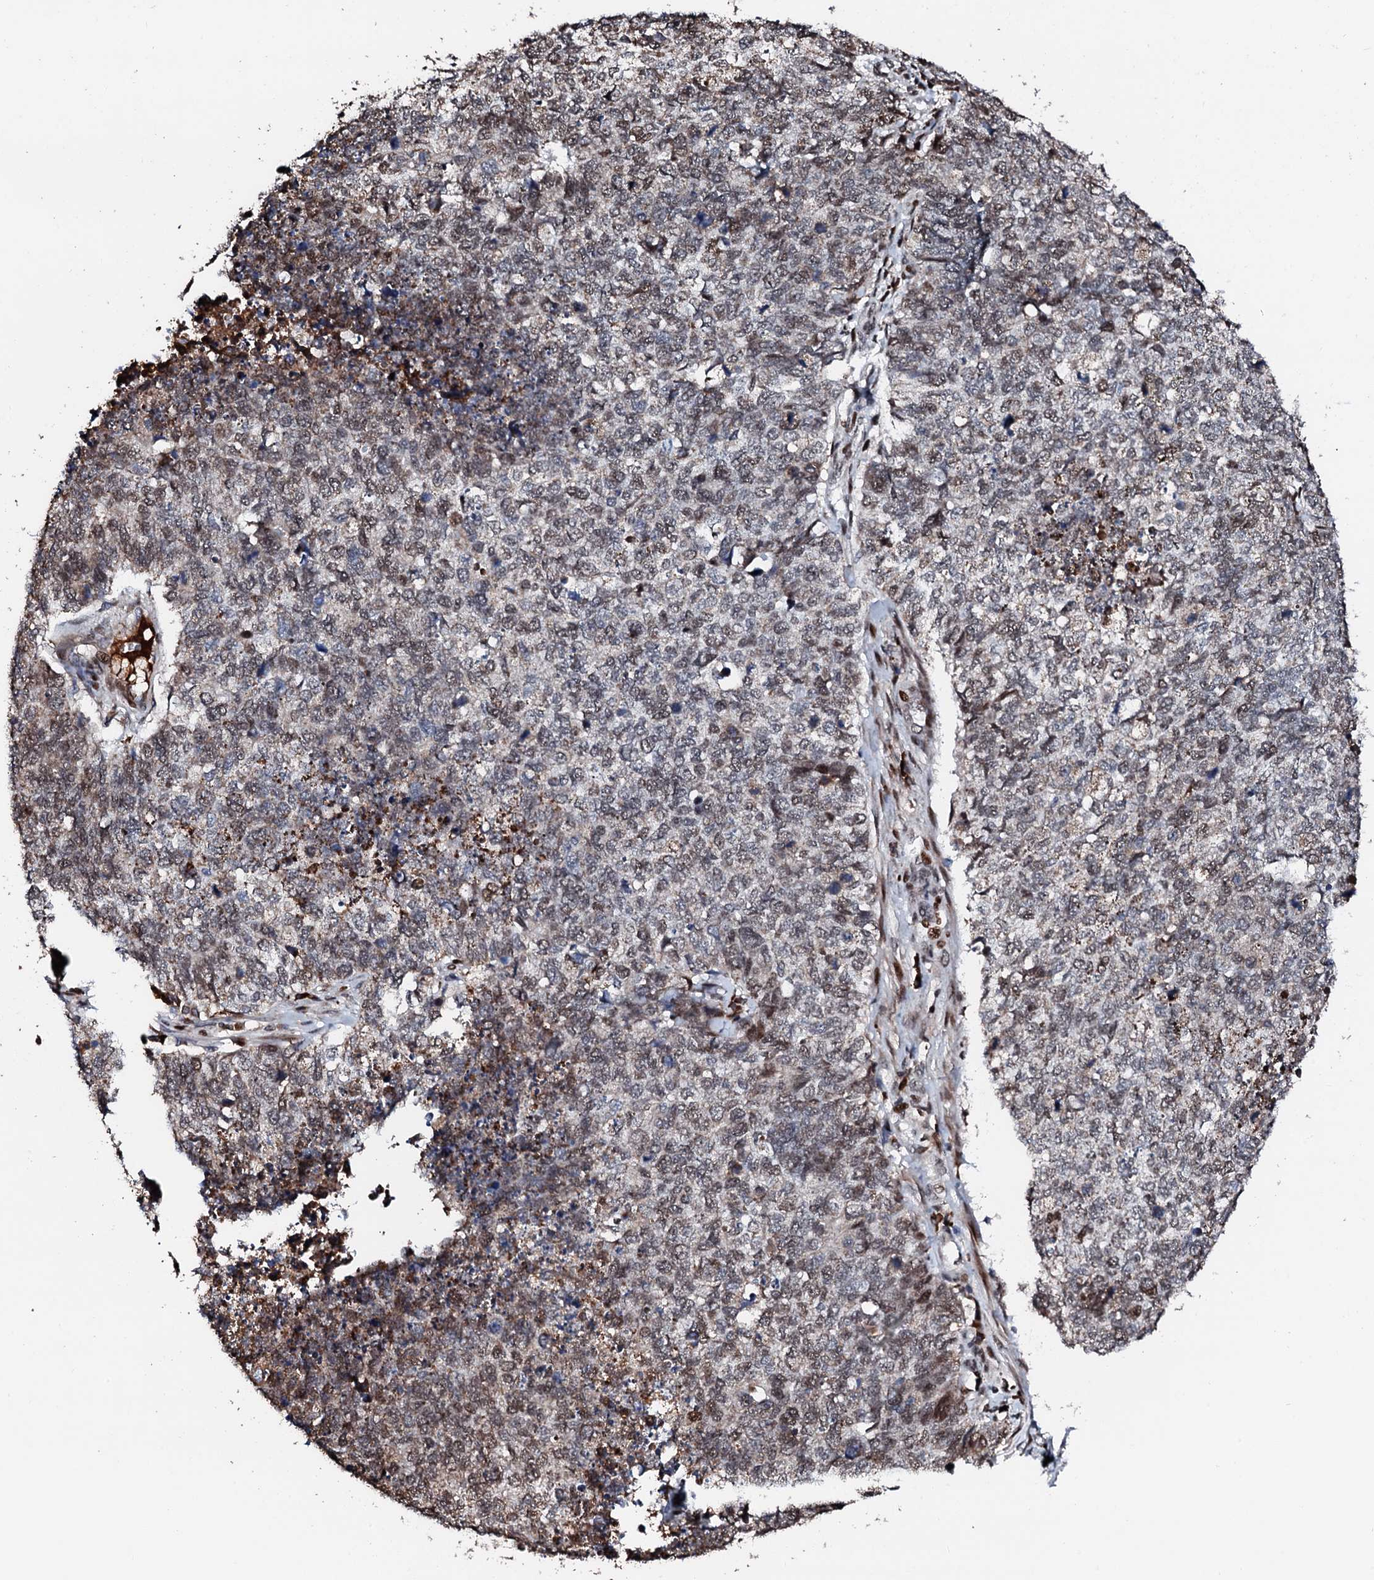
{"staining": {"intensity": "moderate", "quantity": "25%-75%", "location": "nuclear"}, "tissue": "cervical cancer", "cell_type": "Tumor cells", "image_type": "cancer", "snomed": [{"axis": "morphology", "description": "Squamous cell carcinoma, NOS"}, {"axis": "topography", "description": "Cervix"}], "caption": "DAB immunohistochemical staining of human cervical cancer shows moderate nuclear protein staining in about 25%-75% of tumor cells.", "gene": "KIF18A", "patient": {"sex": "female", "age": 63}}